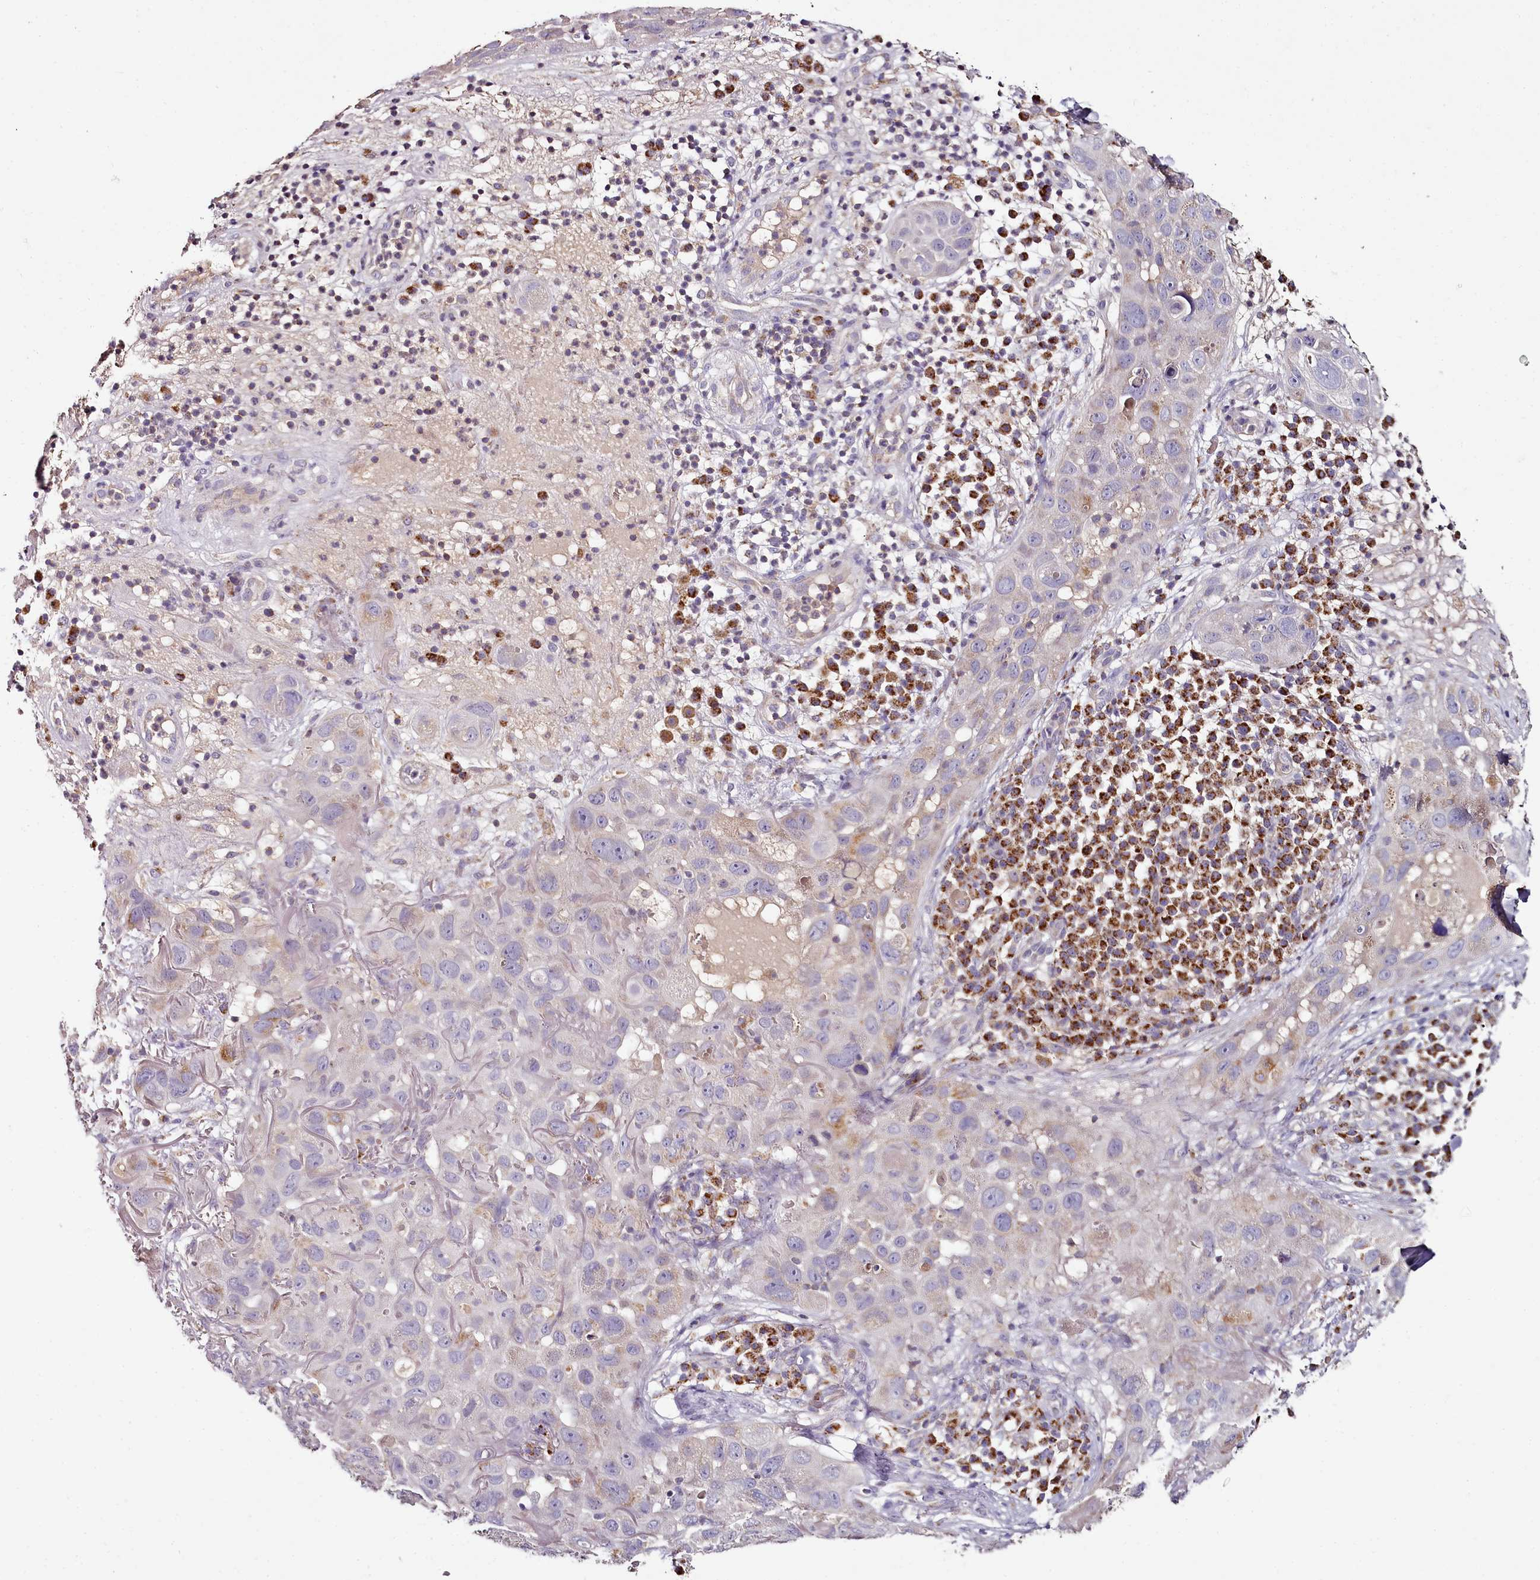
{"staining": {"intensity": "weak", "quantity": "<25%", "location": "cytoplasmic/membranous"}, "tissue": "skin cancer", "cell_type": "Tumor cells", "image_type": "cancer", "snomed": [{"axis": "morphology", "description": "Squamous cell carcinoma in situ, NOS"}, {"axis": "morphology", "description": "Squamous cell carcinoma, NOS"}, {"axis": "topography", "description": "Skin"}], "caption": "Tumor cells show no significant positivity in skin cancer (squamous cell carcinoma in situ).", "gene": "ACSS1", "patient": {"sex": "male", "age": 93}}